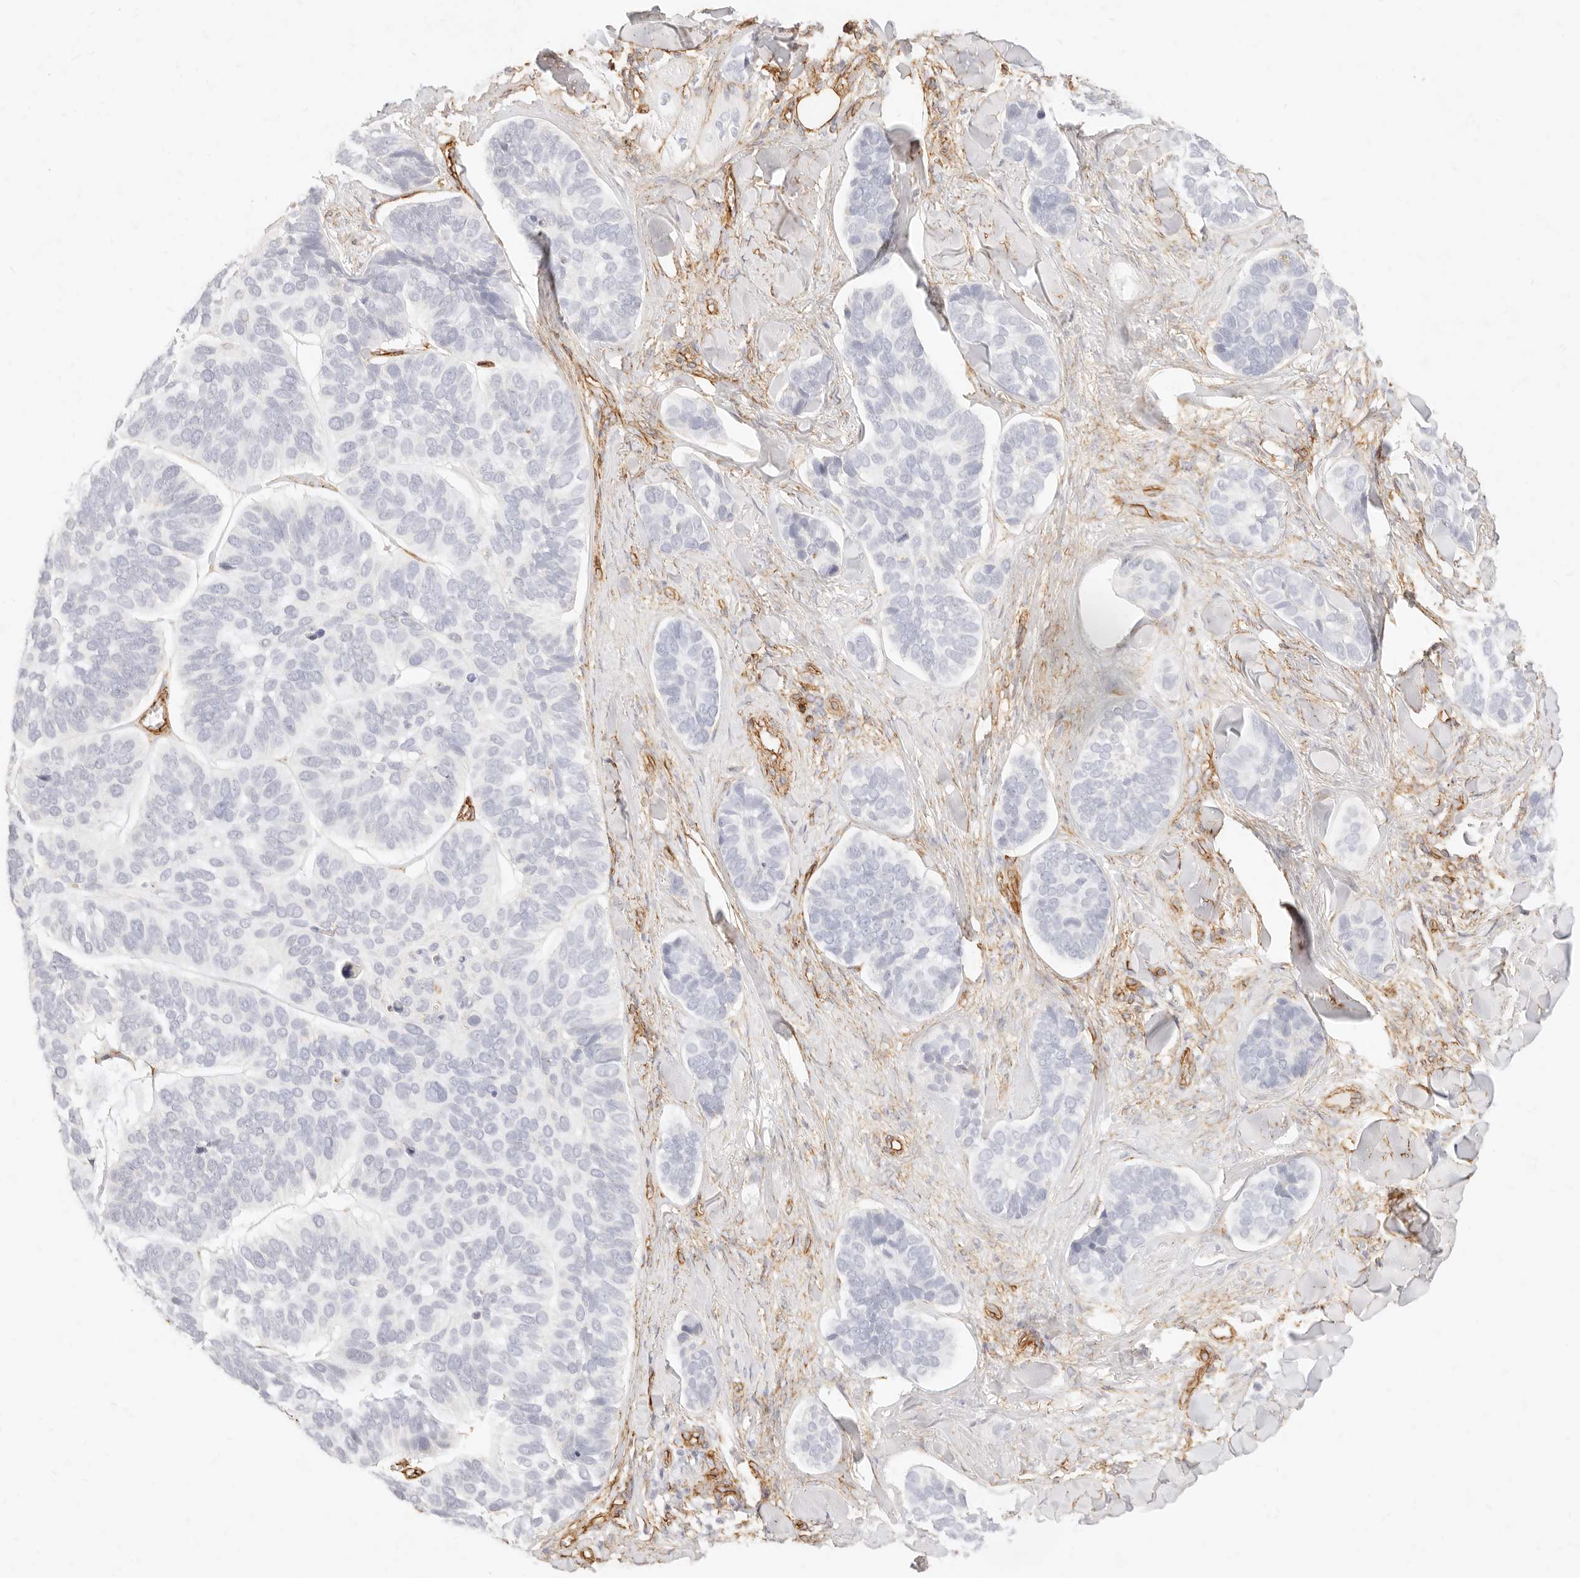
{"staining": {"intensity": "negative", "quantity": "none", "location": "none"}, "tissue": "skin cancer", "cell_type": "Tumor cells", "image_type": "cancer", "snomed": [{"axis": "morphology", "description": "Basal cell carcinoma"}, {"axis": "topography", "description": "Skin"}], "caption": "Immunohistochemistry of basal cell carcinoma (skin) shows no expression in tumor cells. The staining is performed using DAB (3,3'-diaminobenzidine) brown chromogen with nuclei counter-stained in using hematoxylin.", "gene": "NUS1", "patient": {"sex": "male", "age": 62}}